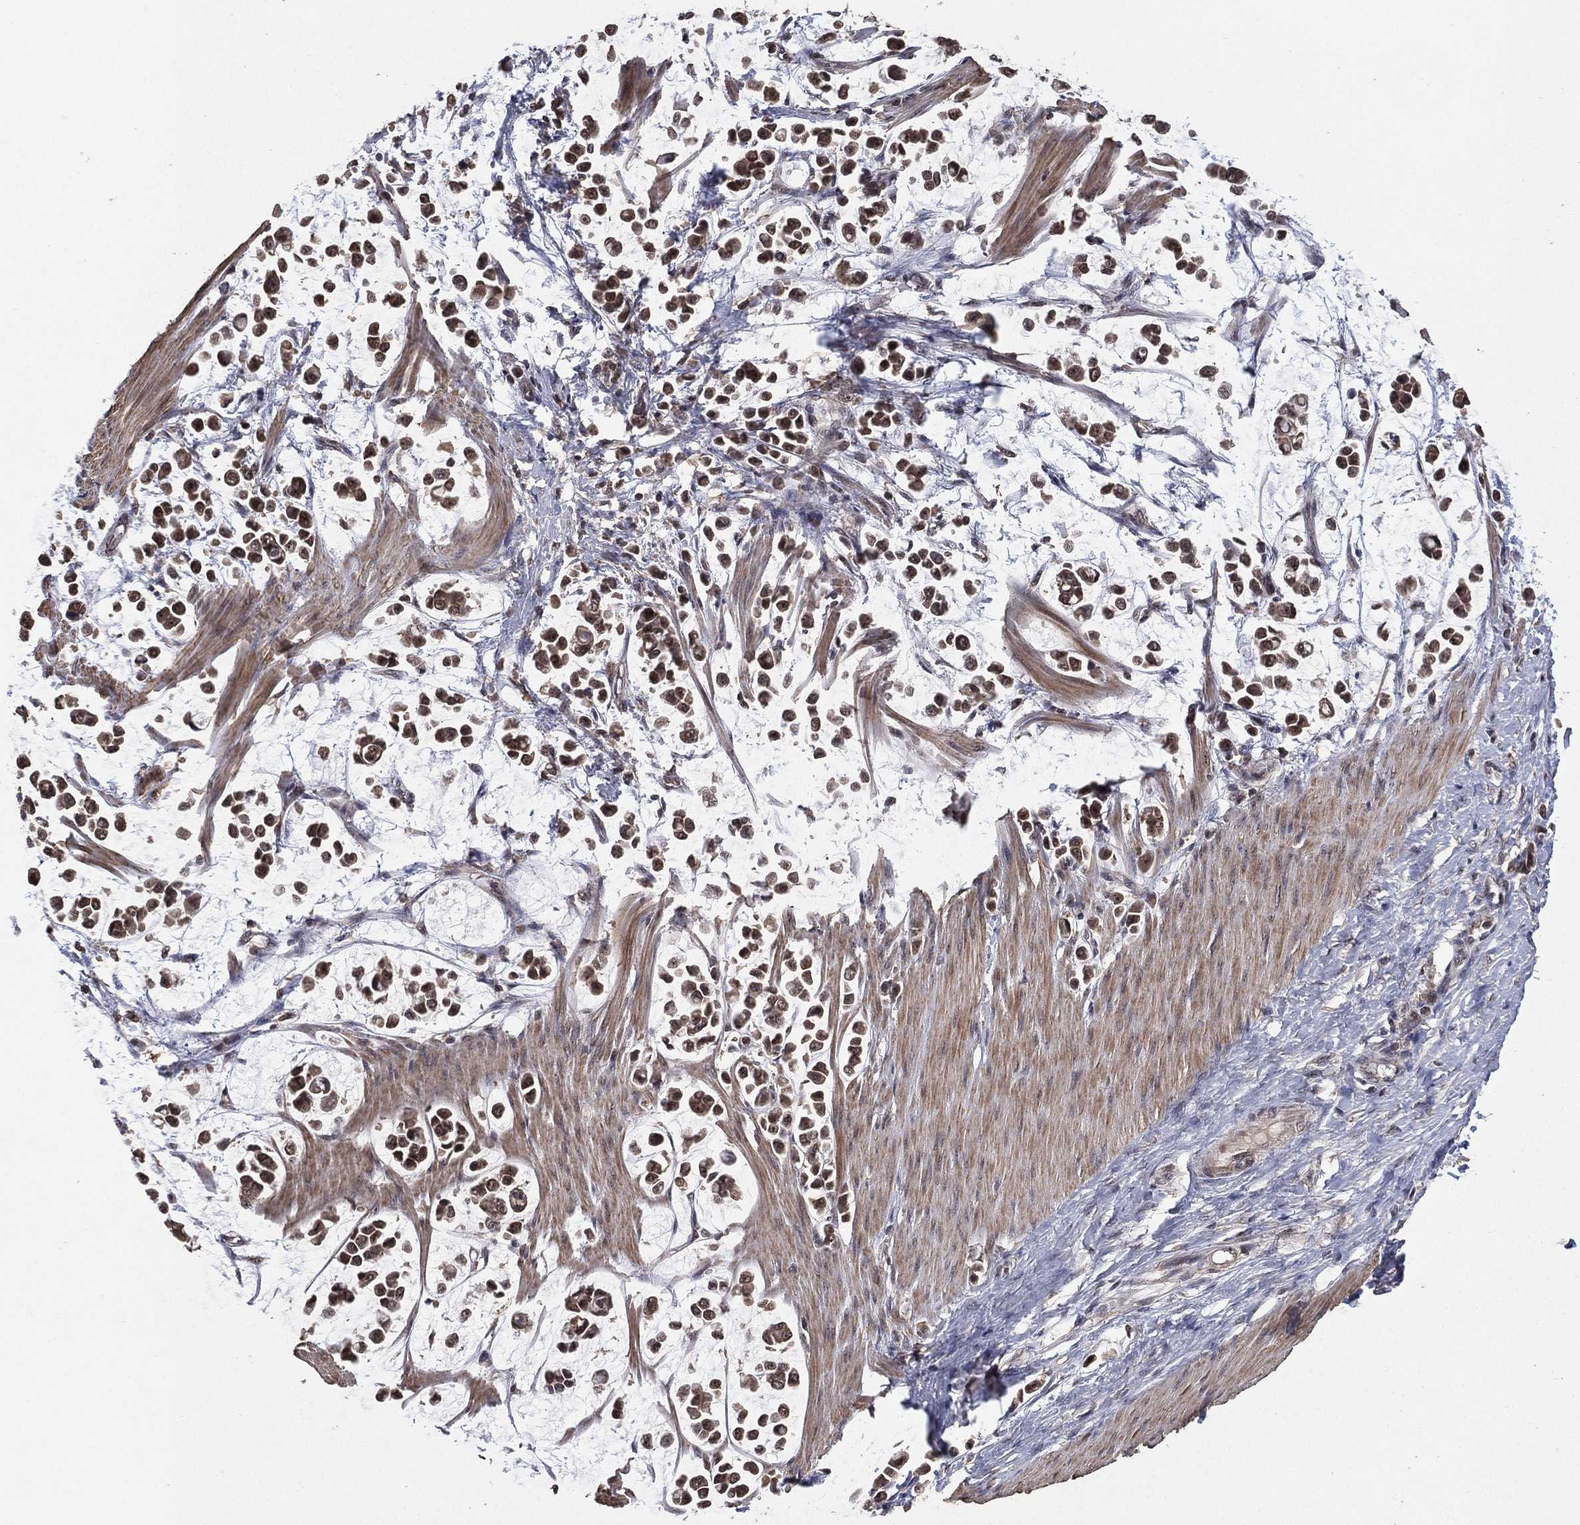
{"staining": {"intensity": "strong", "quantity": "25%-75%", "location": "cytoplasmic/membranous,nuclear"}, "tissue": "stomach cancer", "cell_type": "Tumor cells", "image_type": "cancer", "snomed": [{"axis": "morphology", "description": "Adenocarcinoma, NOS"}, {"axis": "topography", "description": "Stomach"}], "caption": "Stomach cancer was stained to show a protein in brown. There is high levels of strong cytoplasmic/membranous and nuclear staining in about 25%-75% of tumor cells. (Brightfield microscopy of DAB IHC at high magnification).", "gene": "NELFCD", "patient": {"sex": "male", "age": 82}}